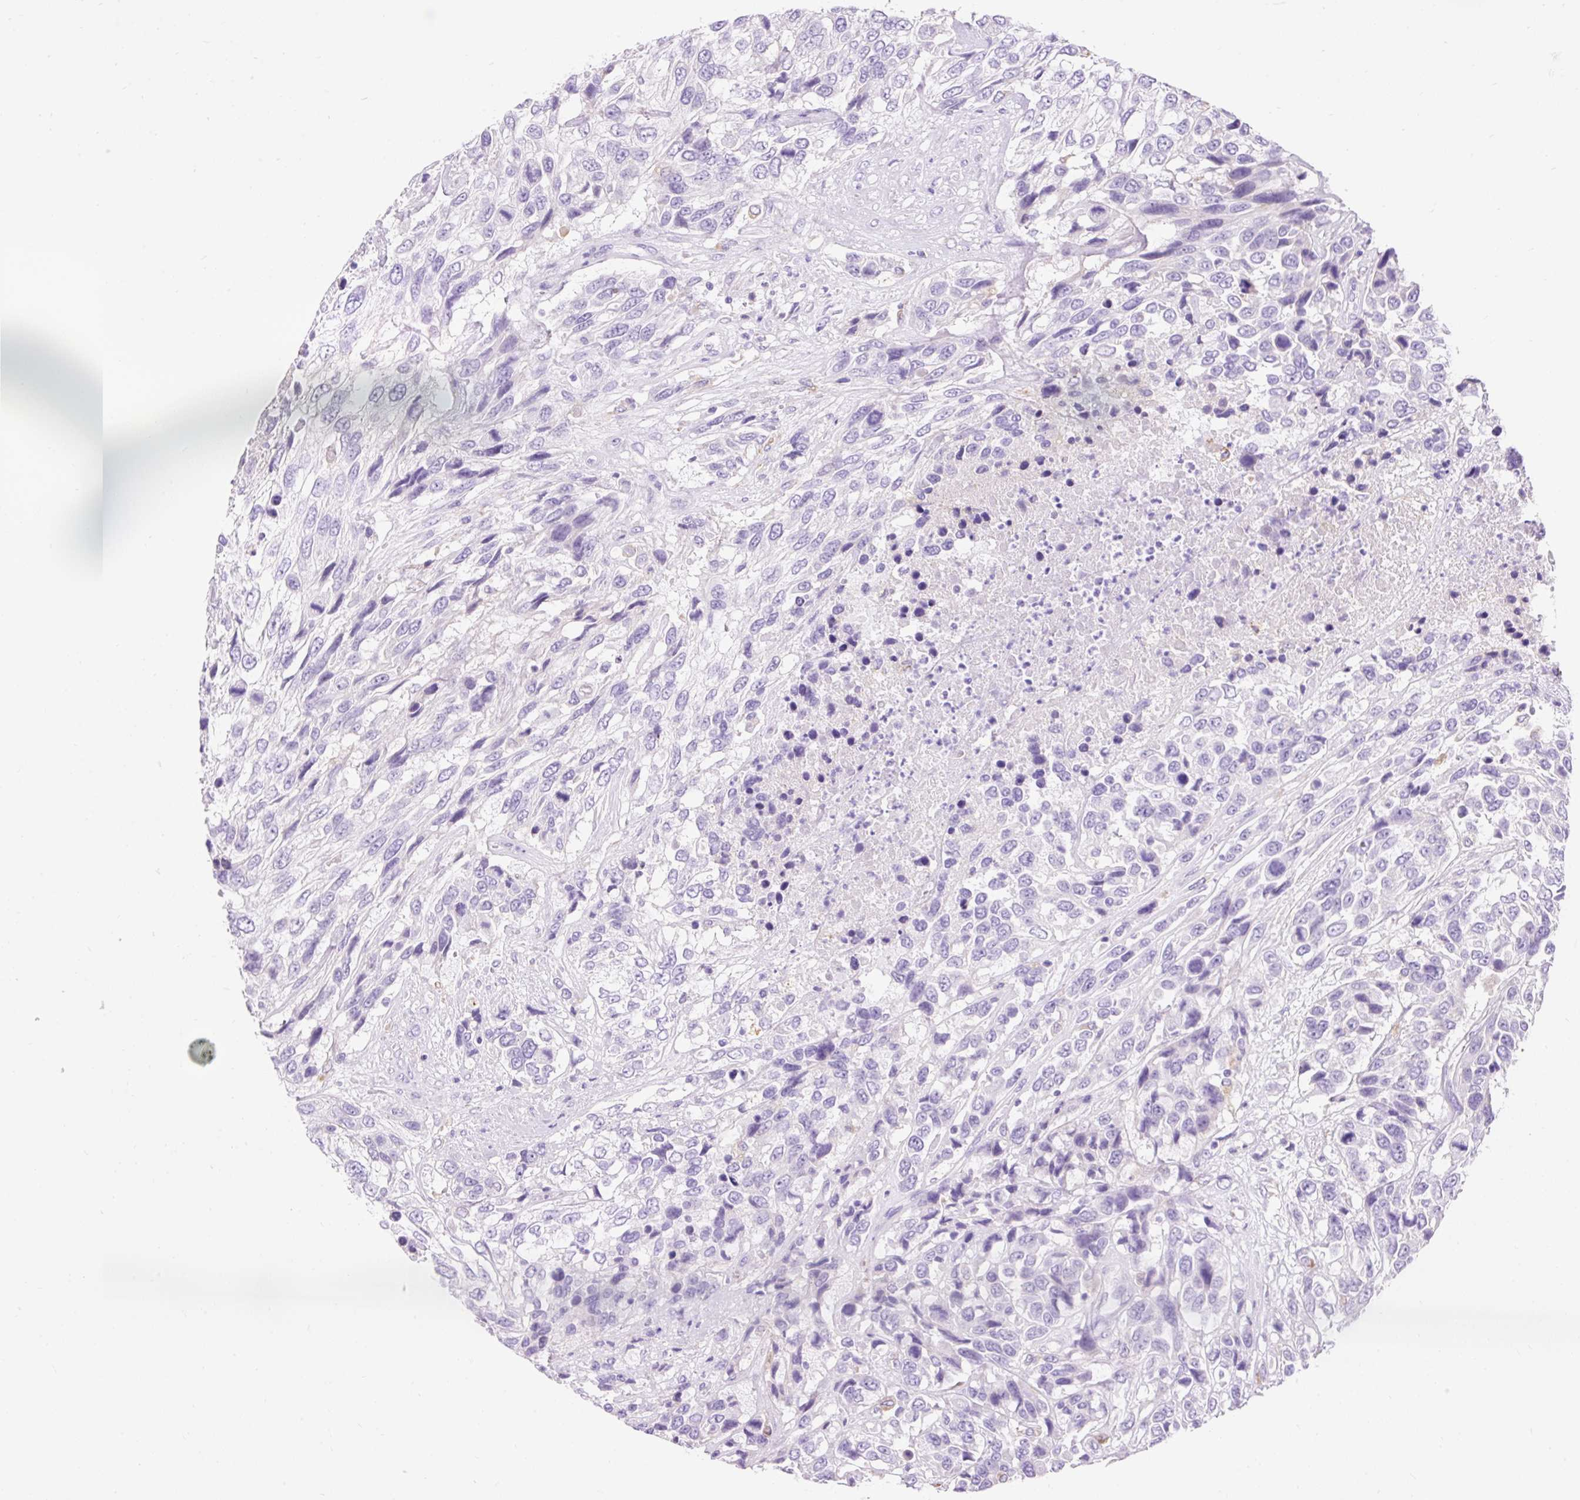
{"staining": {"intensity": "negative", "quantity": "none", "location": "none"}, "tissue": "urothelial cancer", "cell_type": "Tumor cells", "image_type": "cancer", "snomed": [{"axis": "morphology", "description": "Urothelial carcinoma, High grade"}, {"axis": "topography", "description": "Urinary bladder"}], "caption": "This histopathology image is of urothelial carcinoma (high-grade) stained with immunohistochemistry to label a protein in brown with the nuclei are counter-stained blue. There is no staining in tumor cells. The staining was performed using DAB to visualize the protein expression in brown, while the nuclei were stained in blue with hematoxylin (Magnification: 20x).", "gene": "HEXB", "patient": {"sex": "female", "age": 70}}